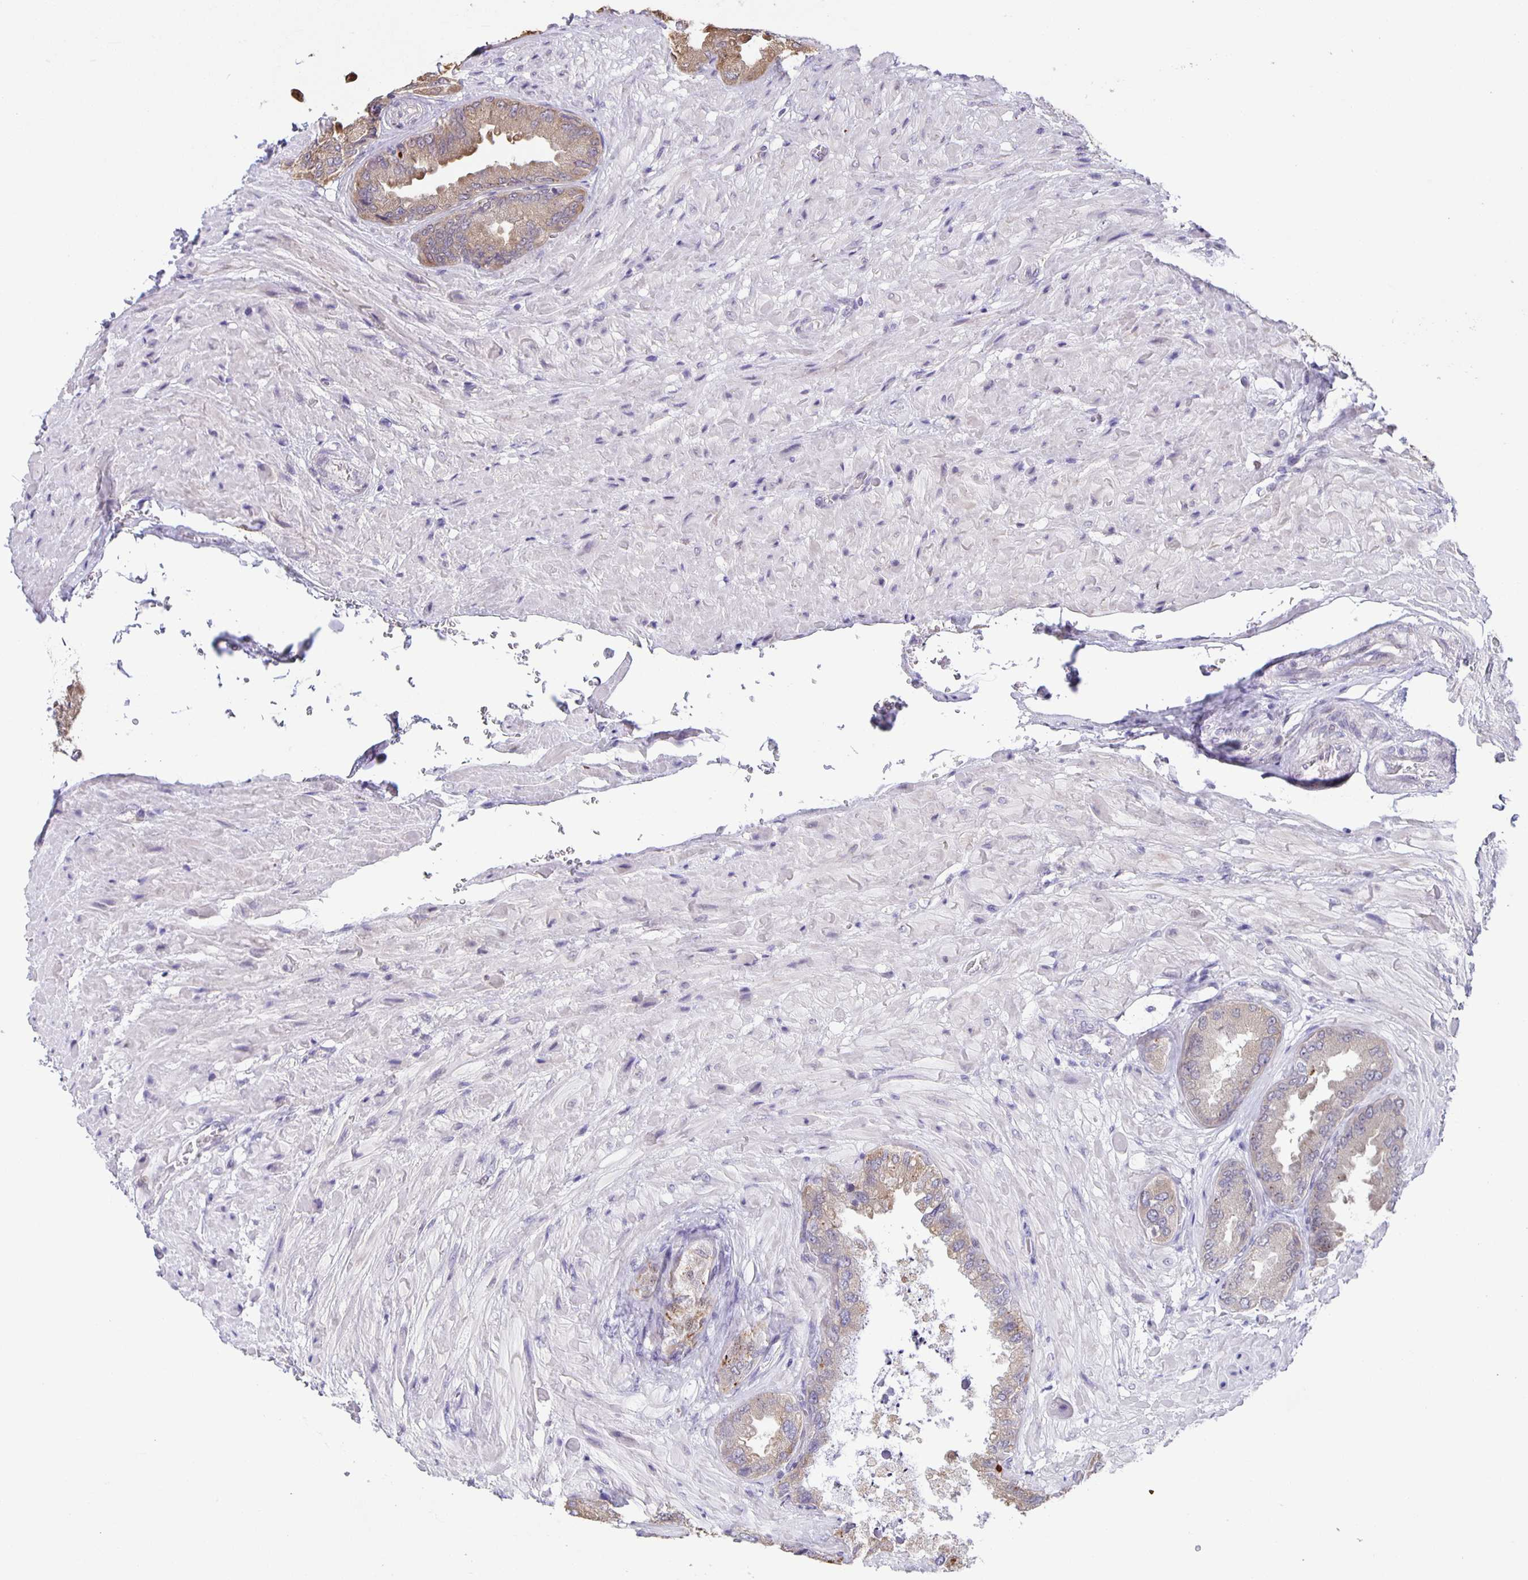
{"staining": {"intensity": "moderate", "quantity": "25%-75%", "location": "cytoplasmic/membranous"}, "tissue": "seminal vesicle", "cell_type": "Glandular cells", "image_type": "normal", "snomed": [{"axis": "morphology", "description": "Normal tissue, NOS"}, {"axis": "topography", "description": "Seminal veicle"}], "caption": "Protein staining of unremarkable seminal vesicle displays moderate cytoplasmic/membranous staining in approximately 25%-75% of glandular cells. Immunohistochemistry (ihc) stains the protein of interest in brown and the nuclei are stained blue.", "gene": "MAPK12", "patient": {"sex": "male", "age": 68}}